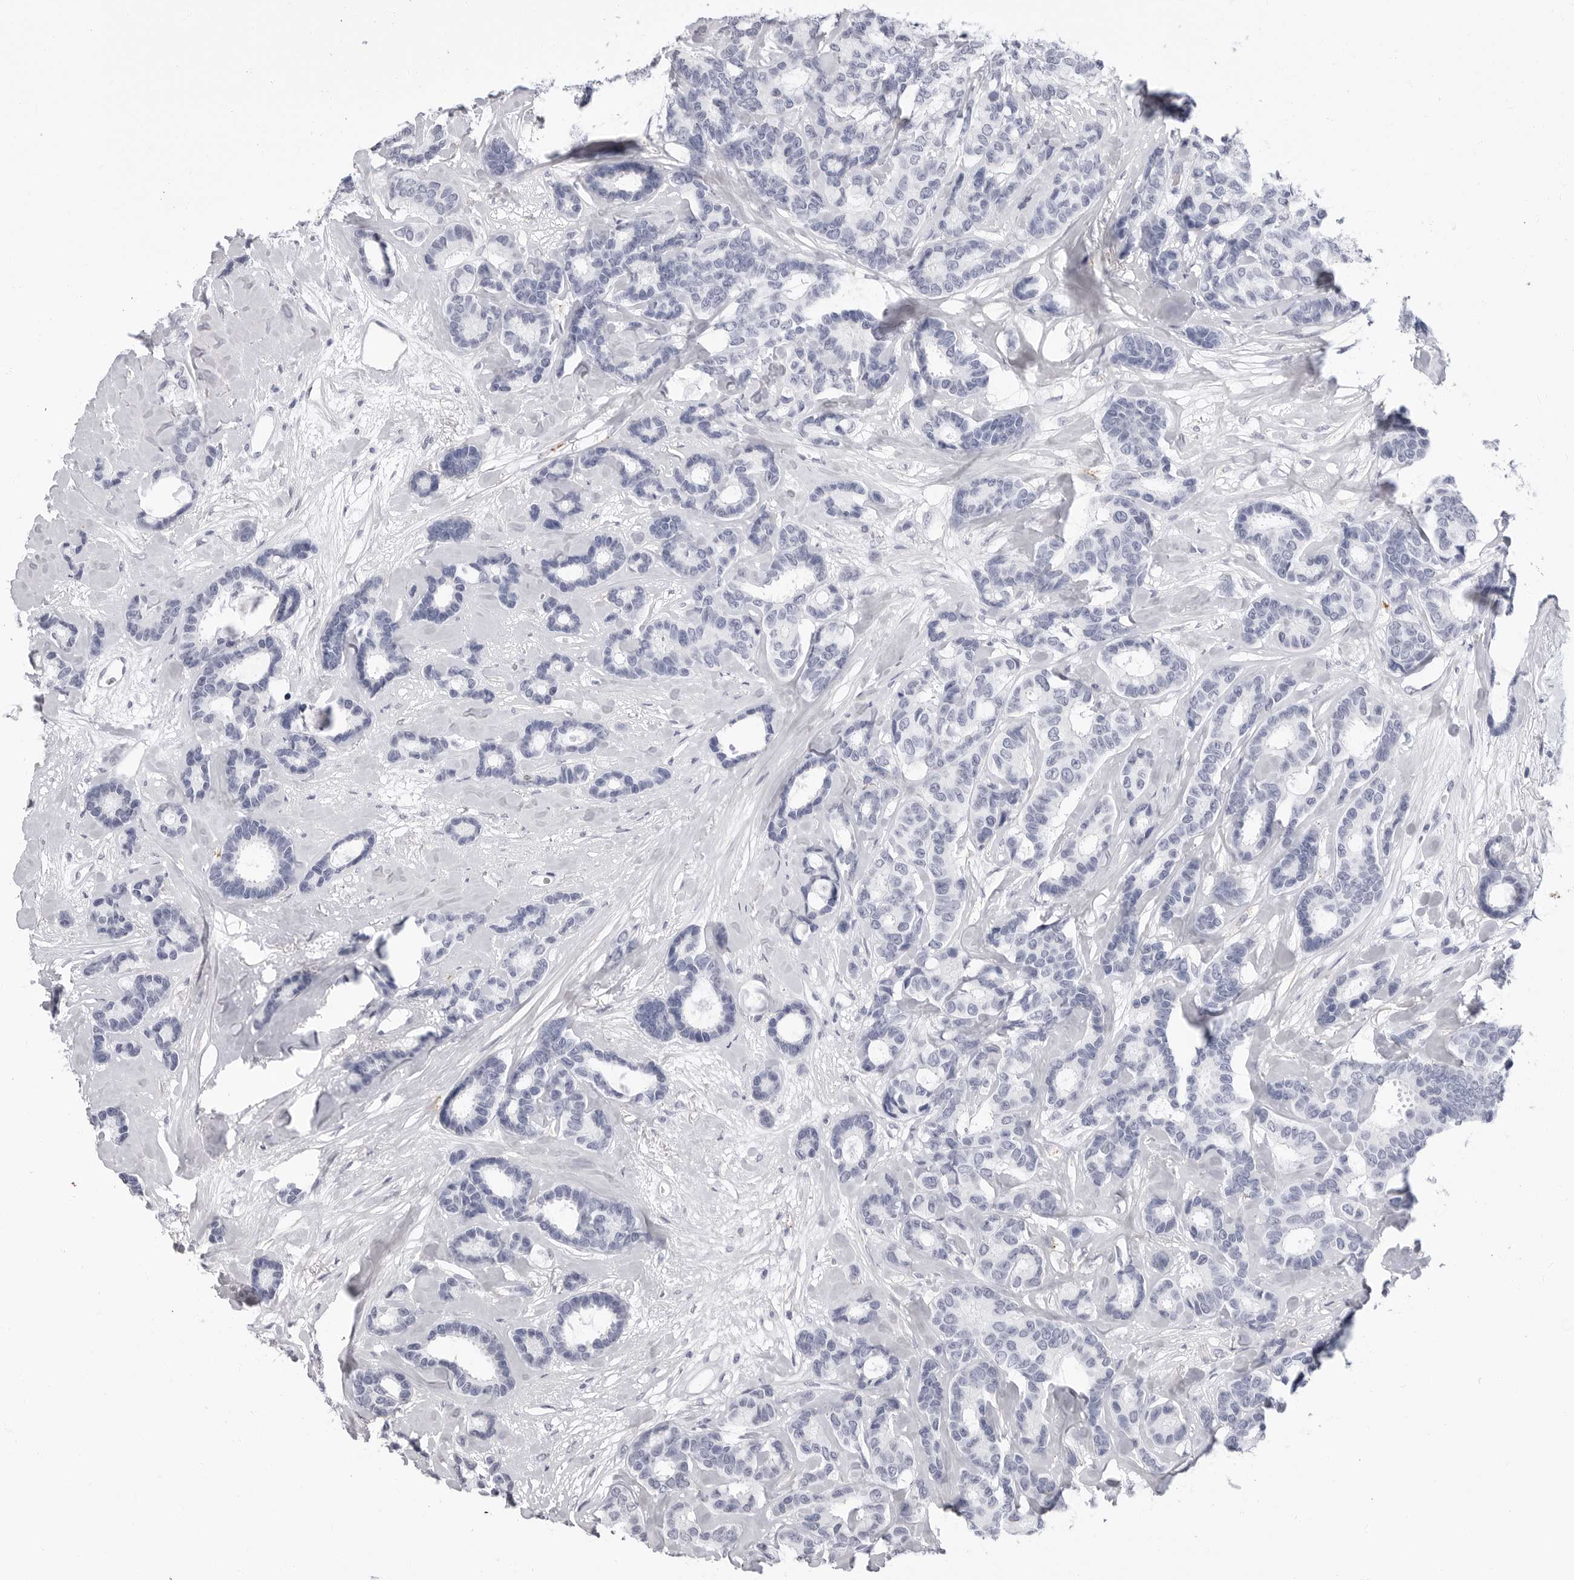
{"staining": {"intensity": "negative", "quantity": "none", "location": "none"}, "tissue": "breast cancer", "cell_type": "Tumor cells", "image_type": "cancer", "snomed": [{"axis": "morphology", "description": "Duct carcinoma"}, {"axis": "topography", "description": "Breast"}], "caption": "Protein analysis of breast cancer (intraductal carcinoma) reveals no significant expression in tumor cells.", "gene": "ERICH3", "patient": {"sex": "female", "age": 87}}